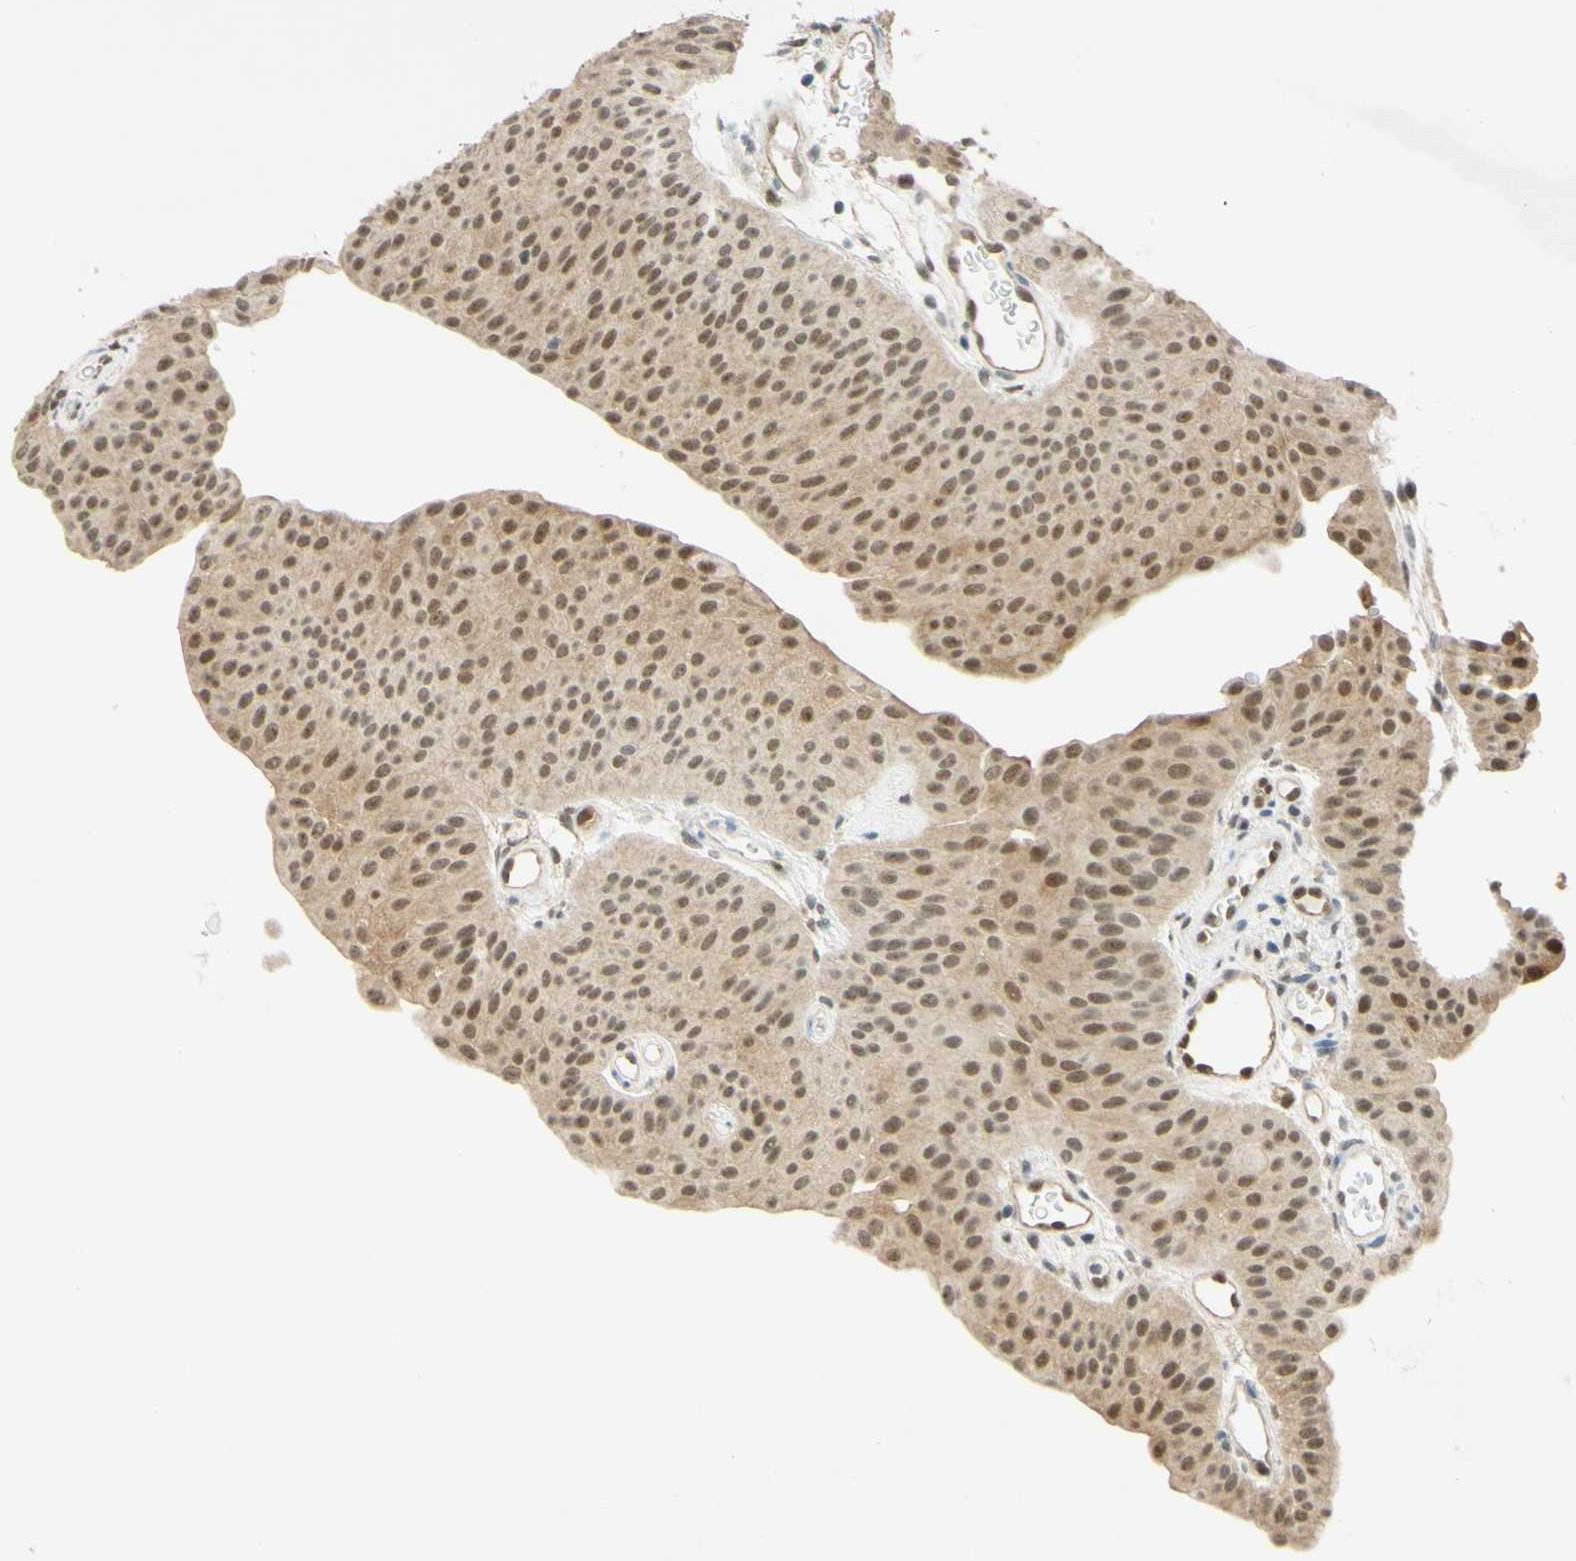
{"staining": {"intensity": "moderate", "quantity": ">75%", "location": "cytoplasmic/membranous,nuclear"}, "tissue": "urothelial cancer", "cell_type": "Tumor cells", "image_type": "cancer", "snomed": [{"axis": "morphology", "description": "Urothelial carcinoma, Low grade"}, {"axis": "topography", "description": "Urinary bladder"}], "caption": "High-power microscopy captured an immunohistochemistry (IHC) micrograph of urothelial cancer, revealing moderate cytoplasmic/membranous and nuclear expression in about >75% of tumor cells.", "gene": "POLB", "patient": {"sex": "female", "age": 60}}